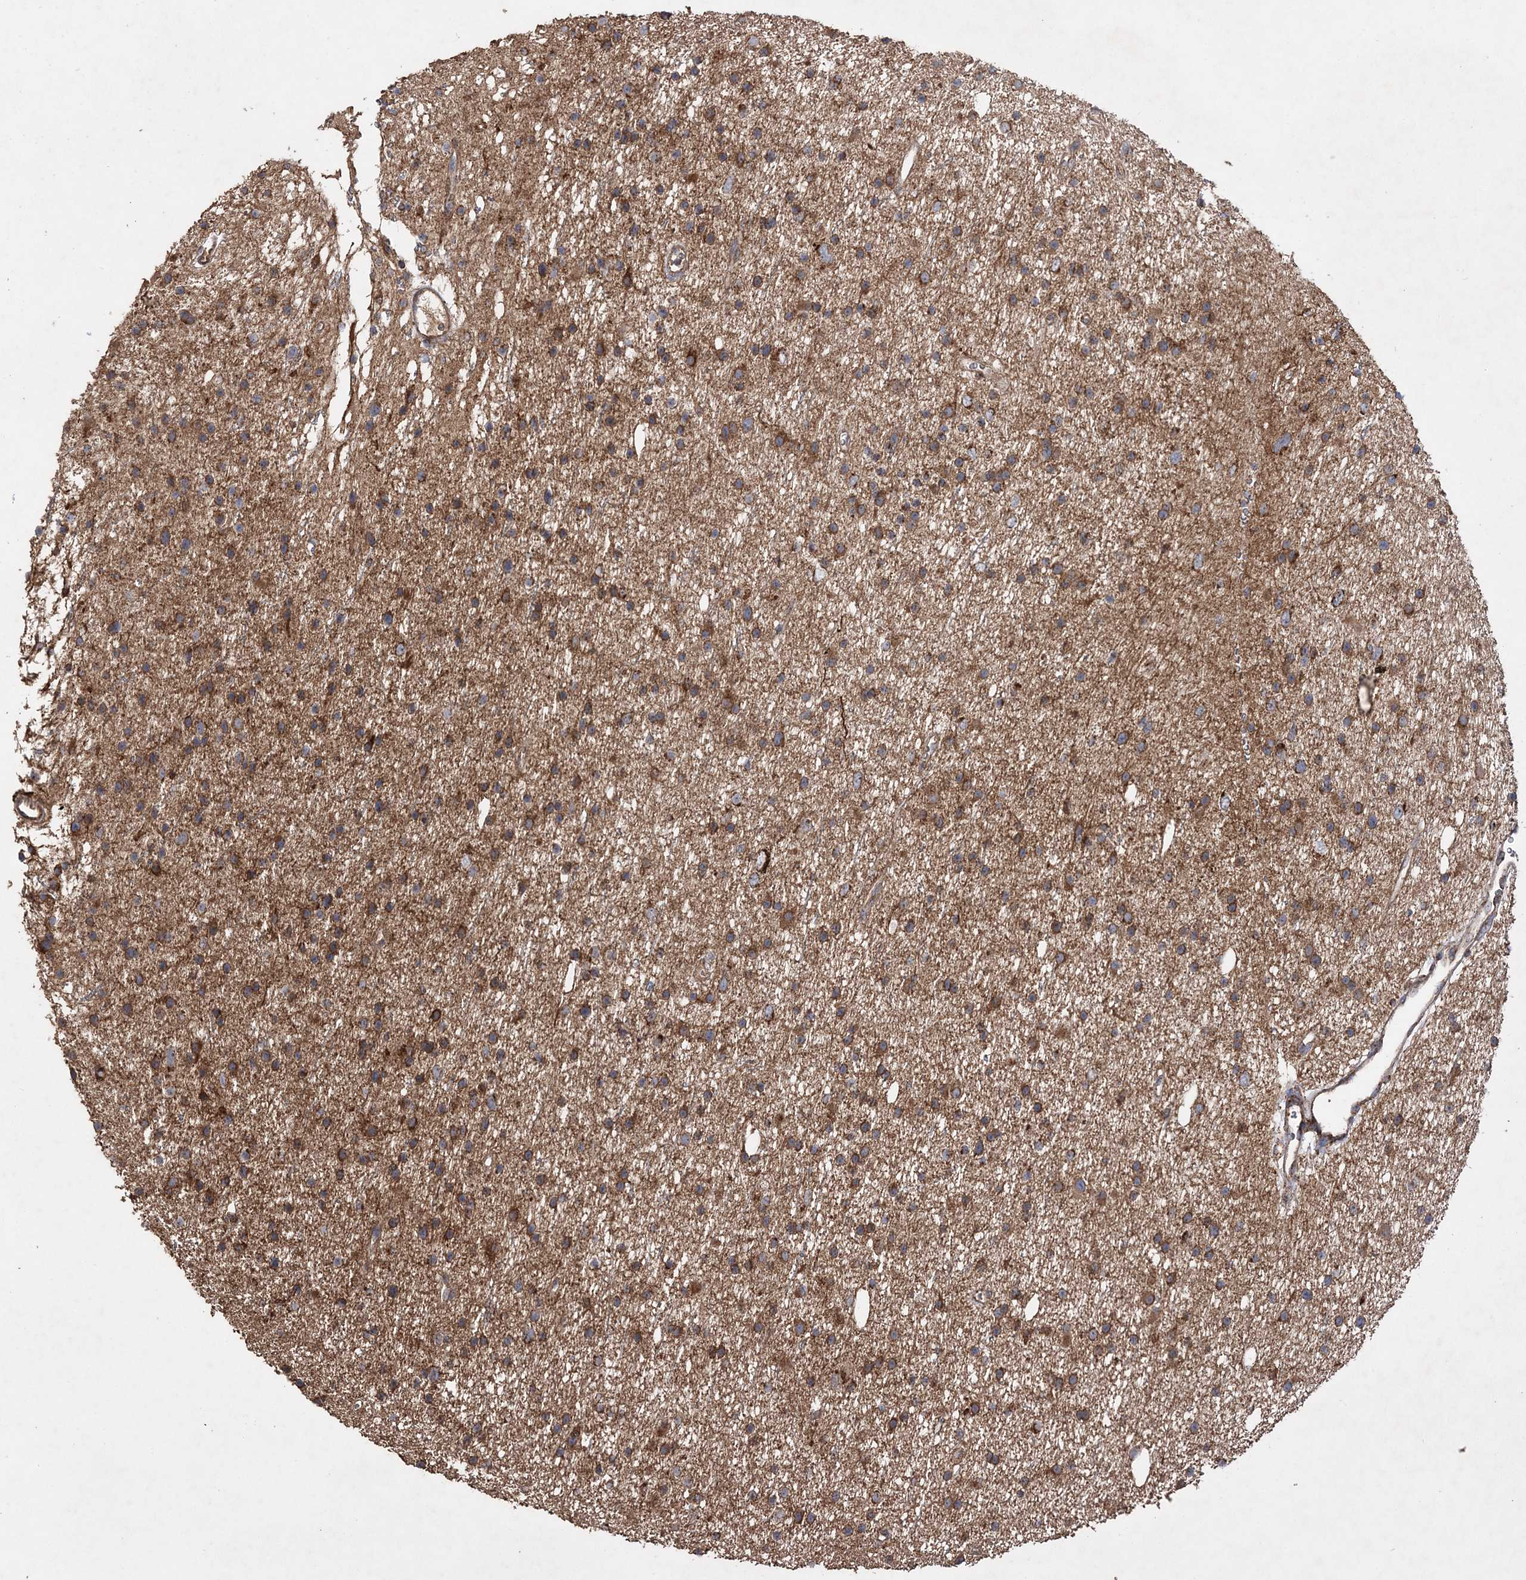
{"staining": {"intensity": "moderate", "quantity": ">75%", "location": "cytoplasmic/membranous"}, "tissue": "glioma", "cell_type": "Tumor cells", "image_type": "cancer", "snomed": [{"axis": "morphology", "description": "Glioma, malignant, Low grade"}, {"axis": "topography", "description": "Cerebral cortex"}], "caption": "A micrograph of human malignant glioma (low-grade) stained for a protein reveals moderate cytoplasmic/membranous brown staining in tumor cells. The staining was performed using DAB, with brown indicating positive protein expression. Nuclei are stained blue with hematoxylin.", "gene": "POC5", "patient": {"sex": "female", "age": 39}}